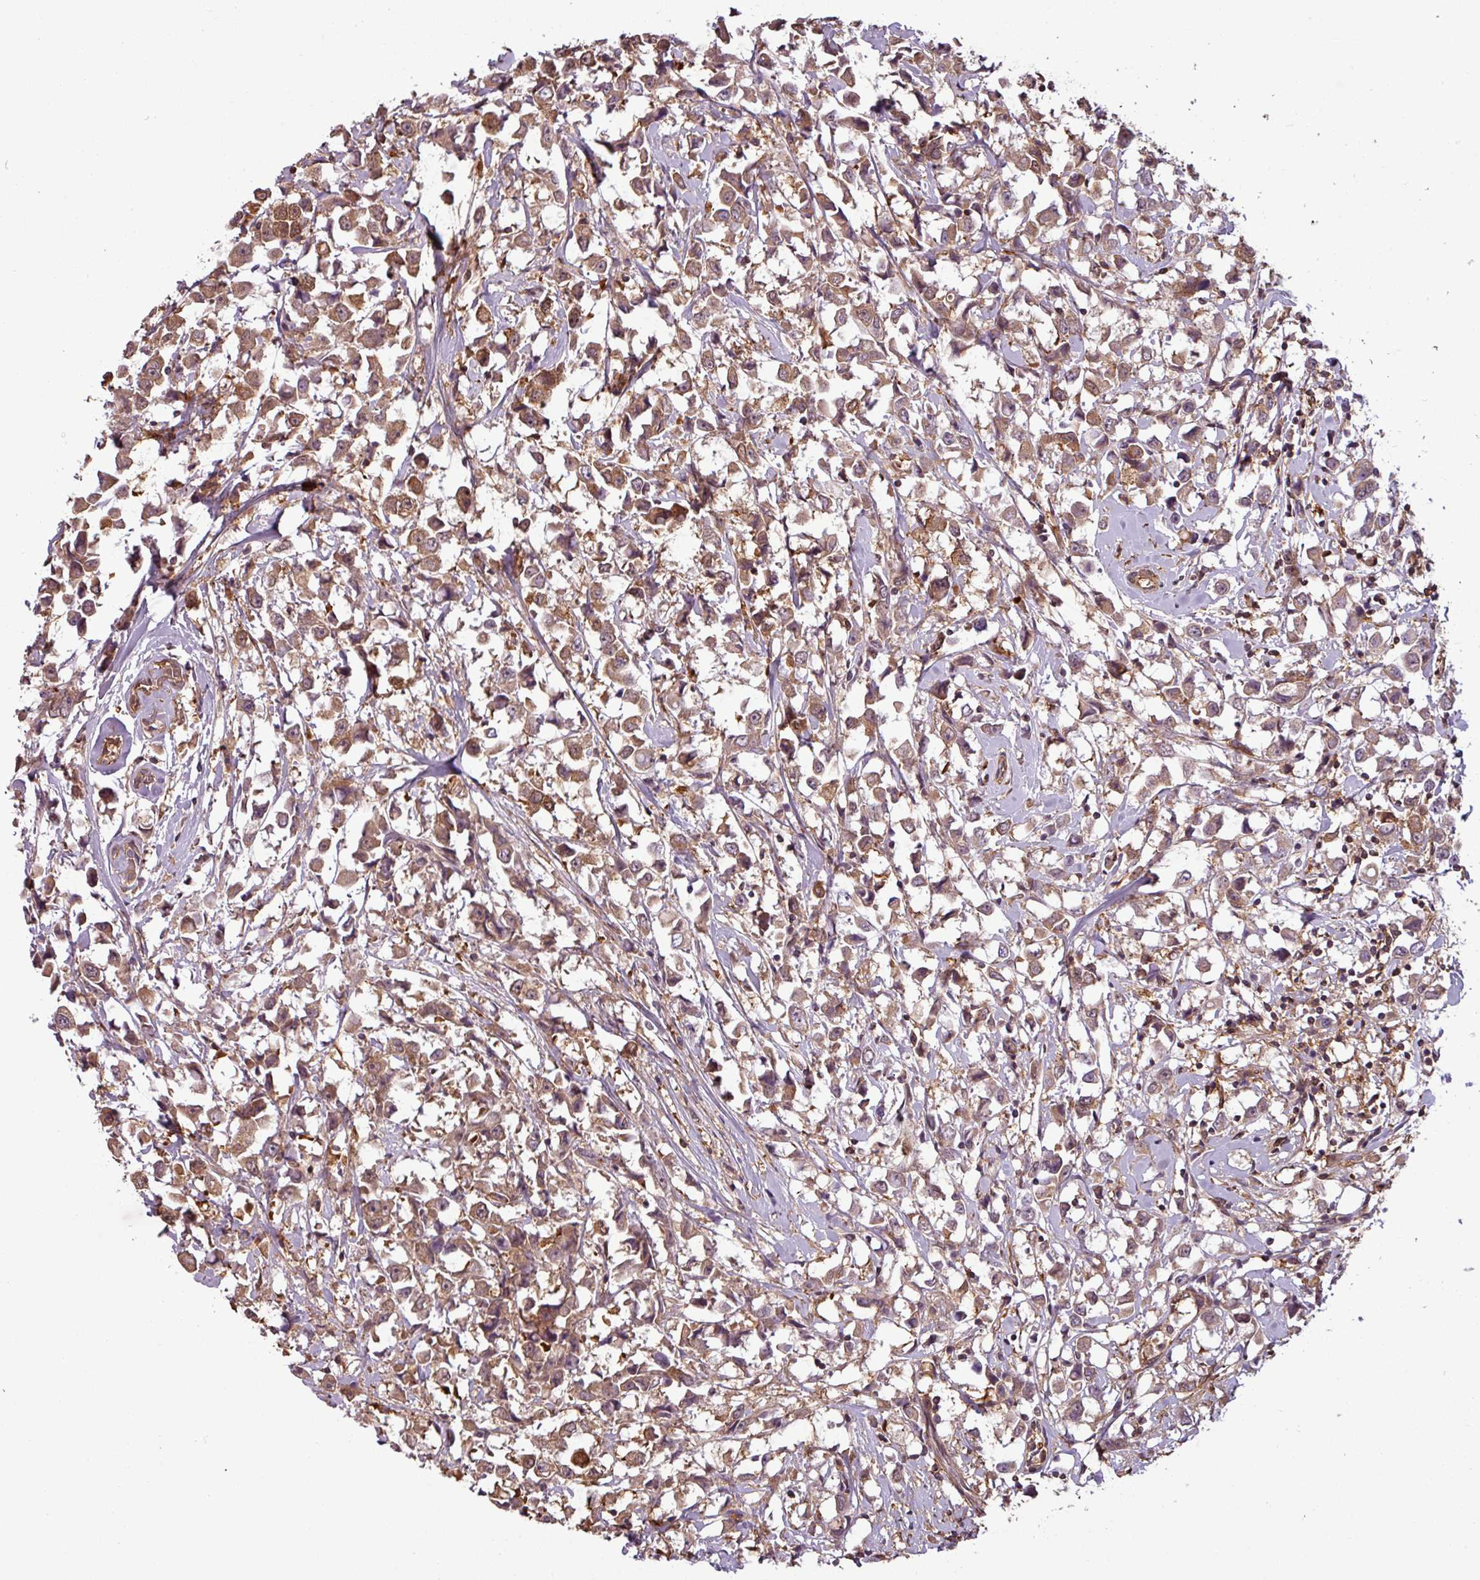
{"staining": {"intensity": "moderate", "quantity": ">75%", "location": "cytoplasmic/membranous"}, "tissue": "breast cancer", "cell_type": "Tumor cells", "image_type": "cancer", "snomed": [{"axis": "morphology", "description": "Duct carcinoma"}, {"axis": "topography", "description": "Breast"}], "caption": "The image displays a brown stain indicating the presence of a protein in the cytoplasmic/membranous of tumor cells in infiltrating ductal carcinoma (breast). (Stains: DAB in brown, nuclei in blue, Microscopy: brightfield microscopy at high magnification).", "gene": "SH3BGRL", "patient": {"sex": "female", "age": 61}}